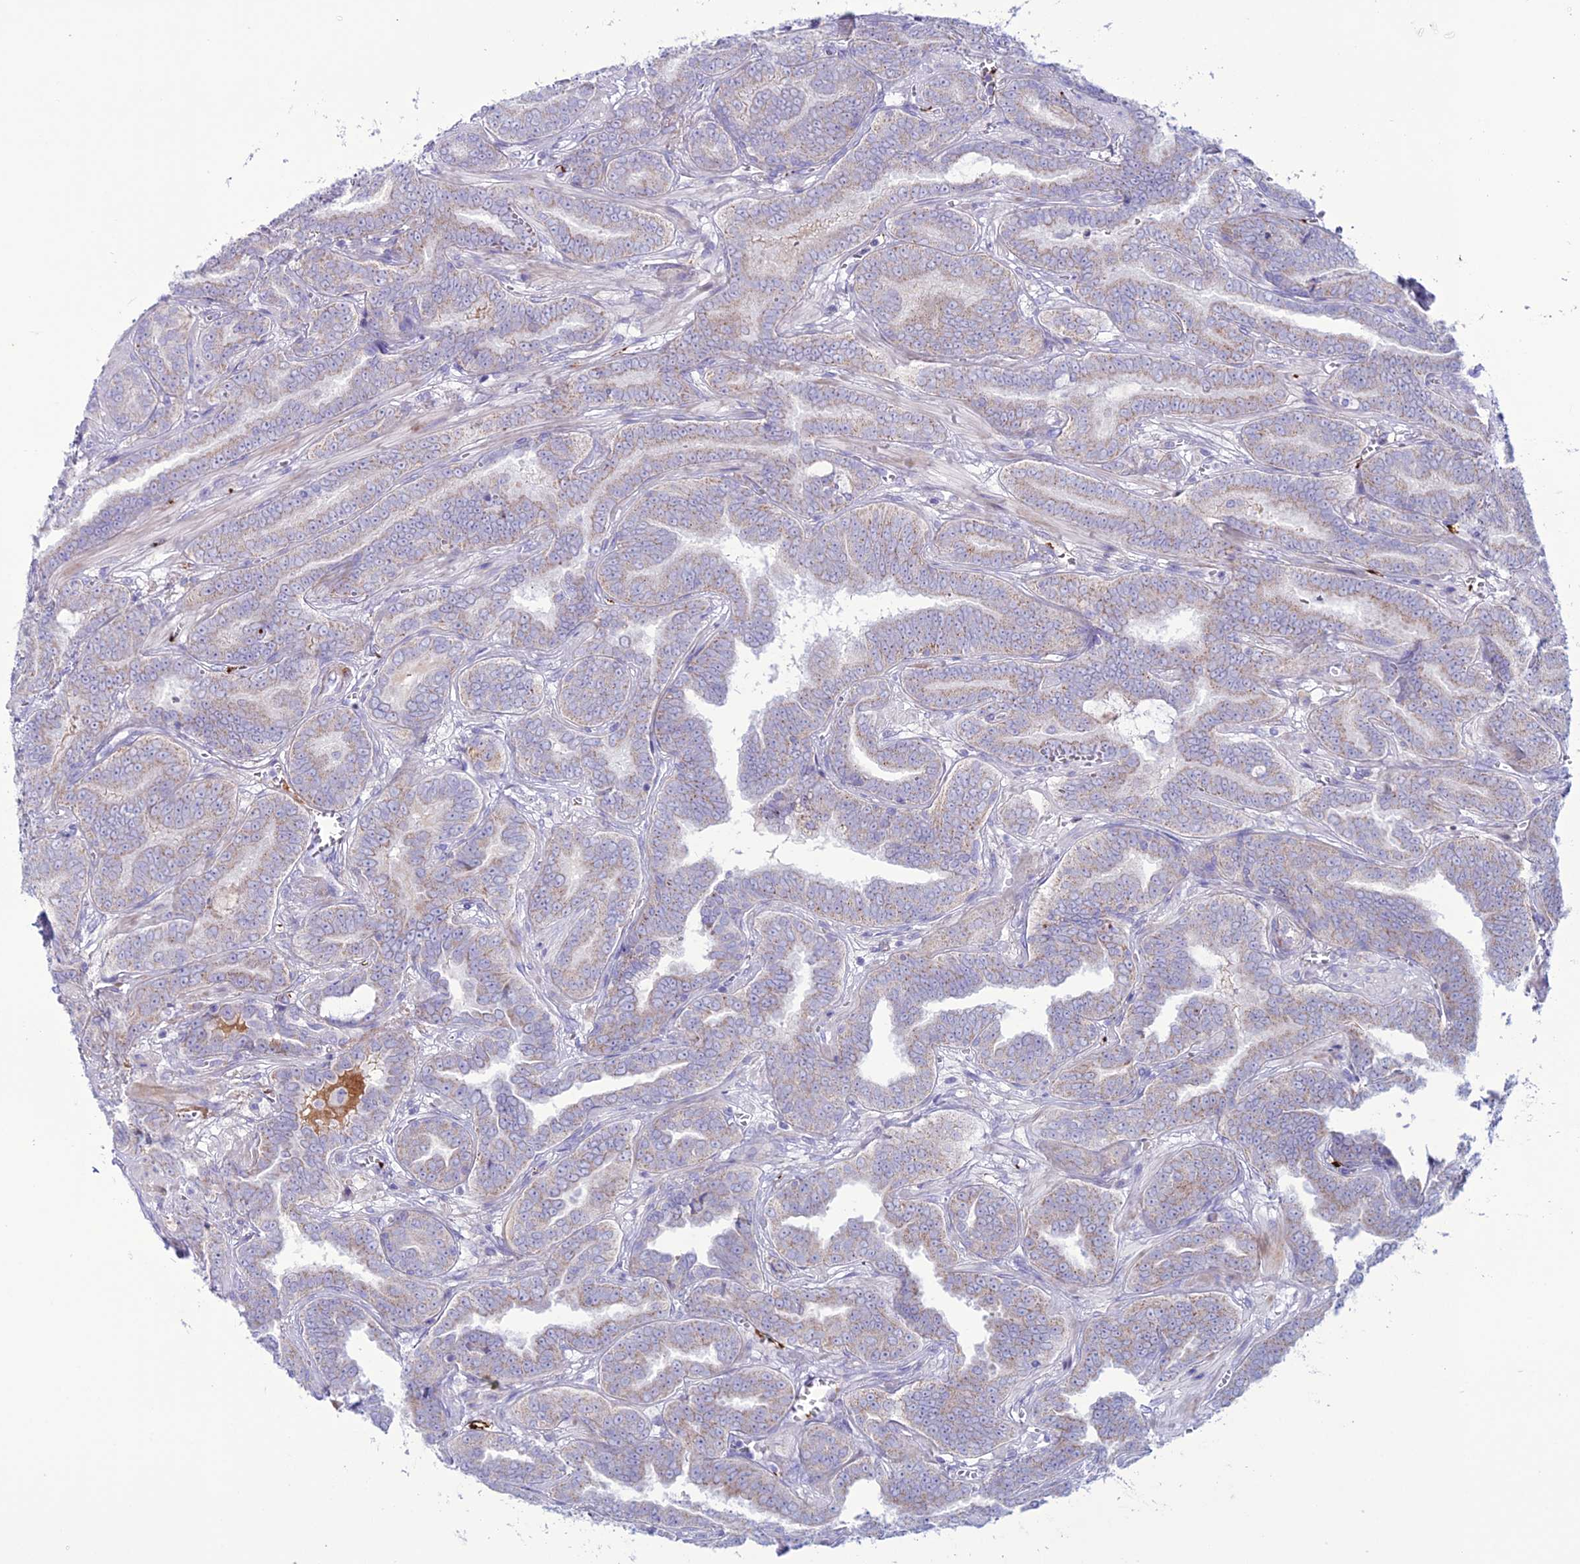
{"staining": {"intensity": "weak", "quantity": "25%-75%", "location": "cytoplasmic/membranous"}, "tissue": "prostate cancer", "cell_type": "Tumor cells", "image_type": "cancer", "snomed": [{"axis": "morphology", "description": "Adenocarcinoma, High grade"}, {"axis": "topography", "description": "Prostate"}], "caption": "Prostate high-grade adenocarcinoma stained for a protein exhibits weak cytoplasmic/membranous positivity in tumor cells. (DAB = brown stain, brightfield microscopy at high magnification).", "gene": "C21orf140", "patient": {"sex": "male", "age": 67}}